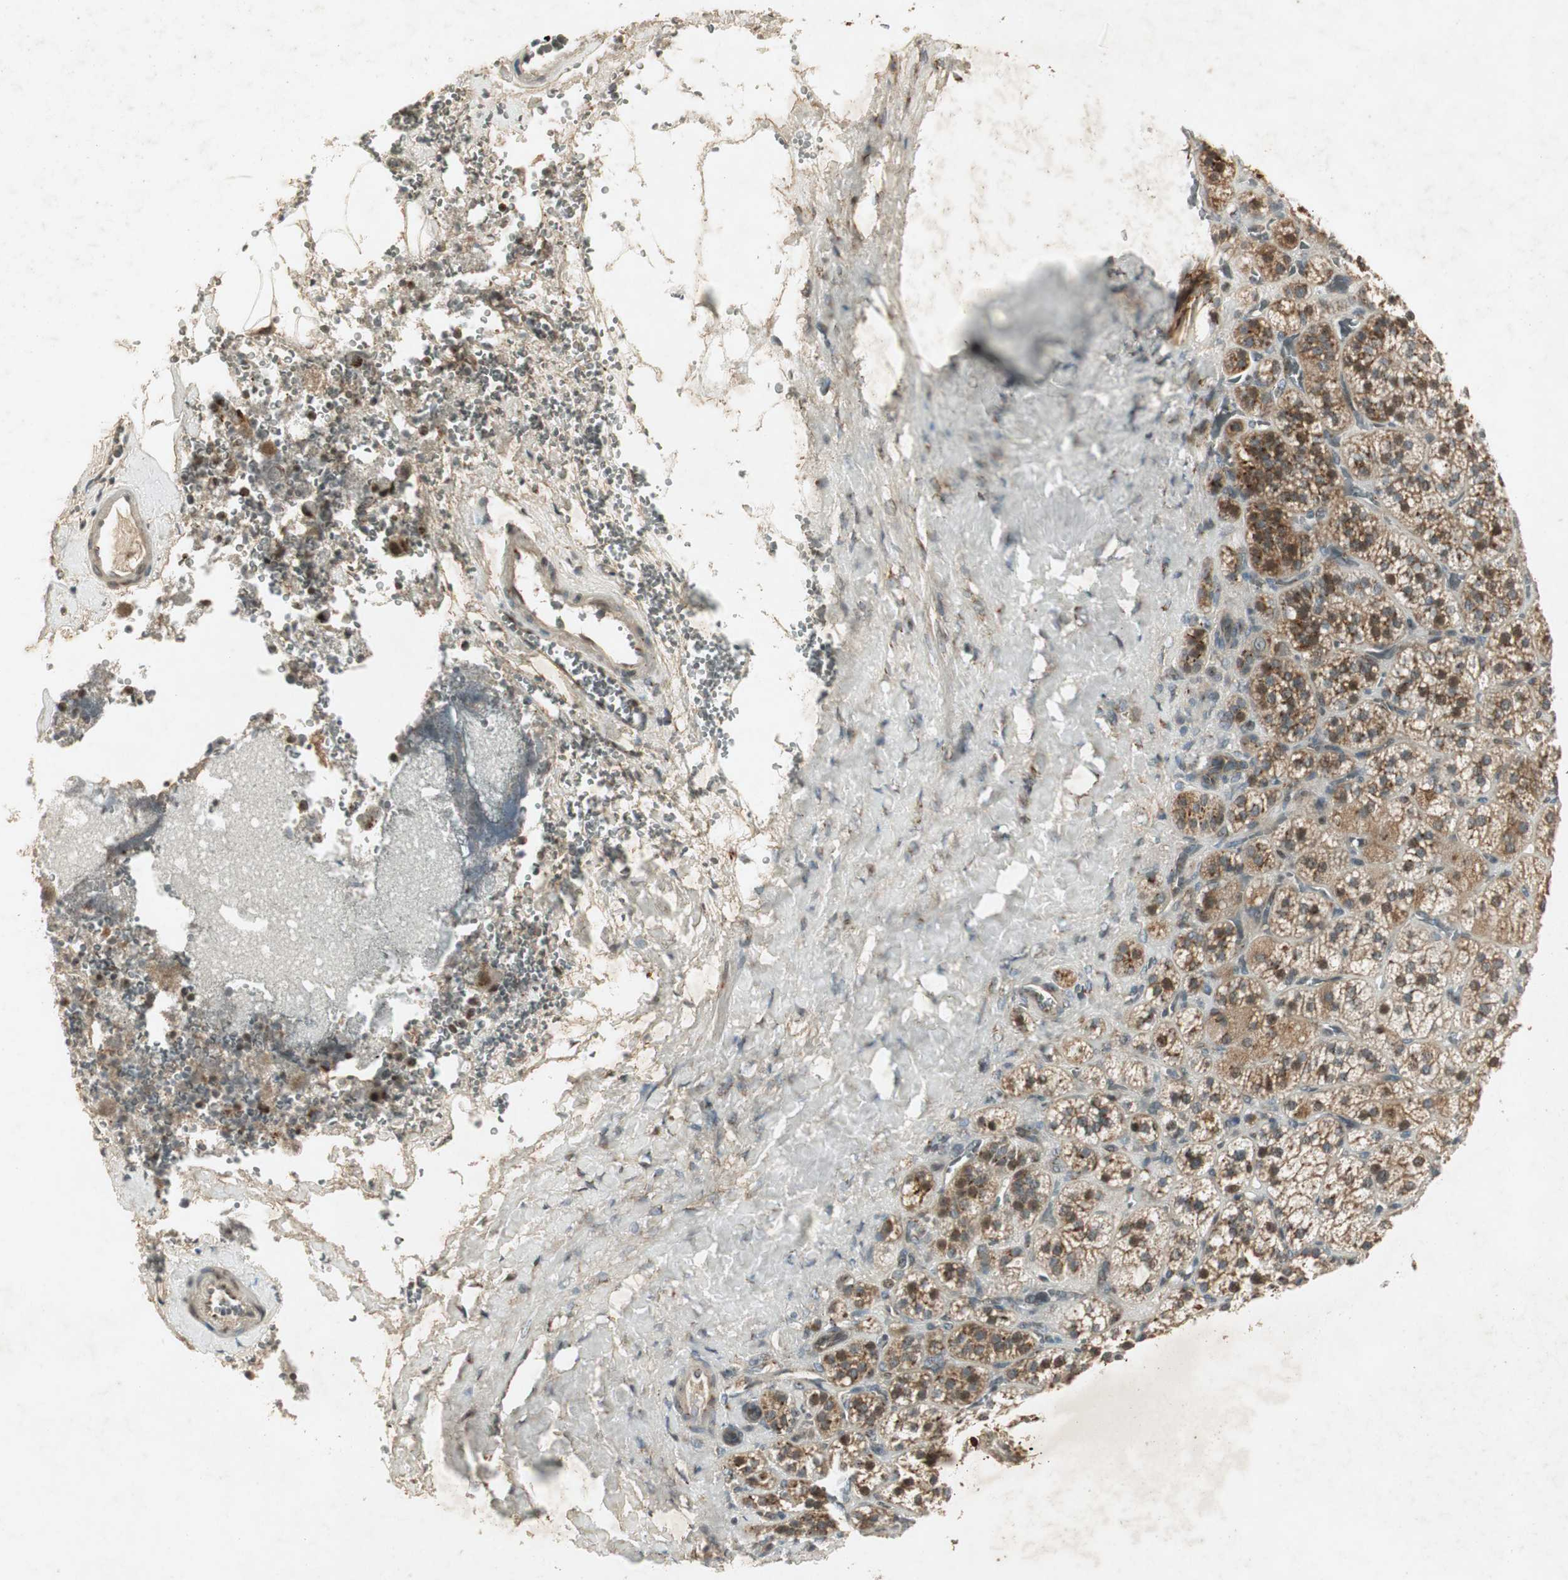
{"staining": {"intensity": "moderate", "quantity": ">75%", "location": "cytoplasmic/membranous,nuclear"}, "tissue": "adrenal gland", "cell_type": "Glandular cells", "image_type": "normal", "snomed": [{"axis": "morphology", "description": "Normal tissue, NOS"}, {"axis": "topography", "description": "Adrenal gland"}], "caption": "Benign adrenal gland exhibits moderate cytoplasmic/membranous,nuclear positivity in approximately >75% of glandular cells (brown staining indicates protein expression, while blue staining denotes nuclei)..", "gene": "NEO1", "patient": {"sex": "female", "age": 71}}